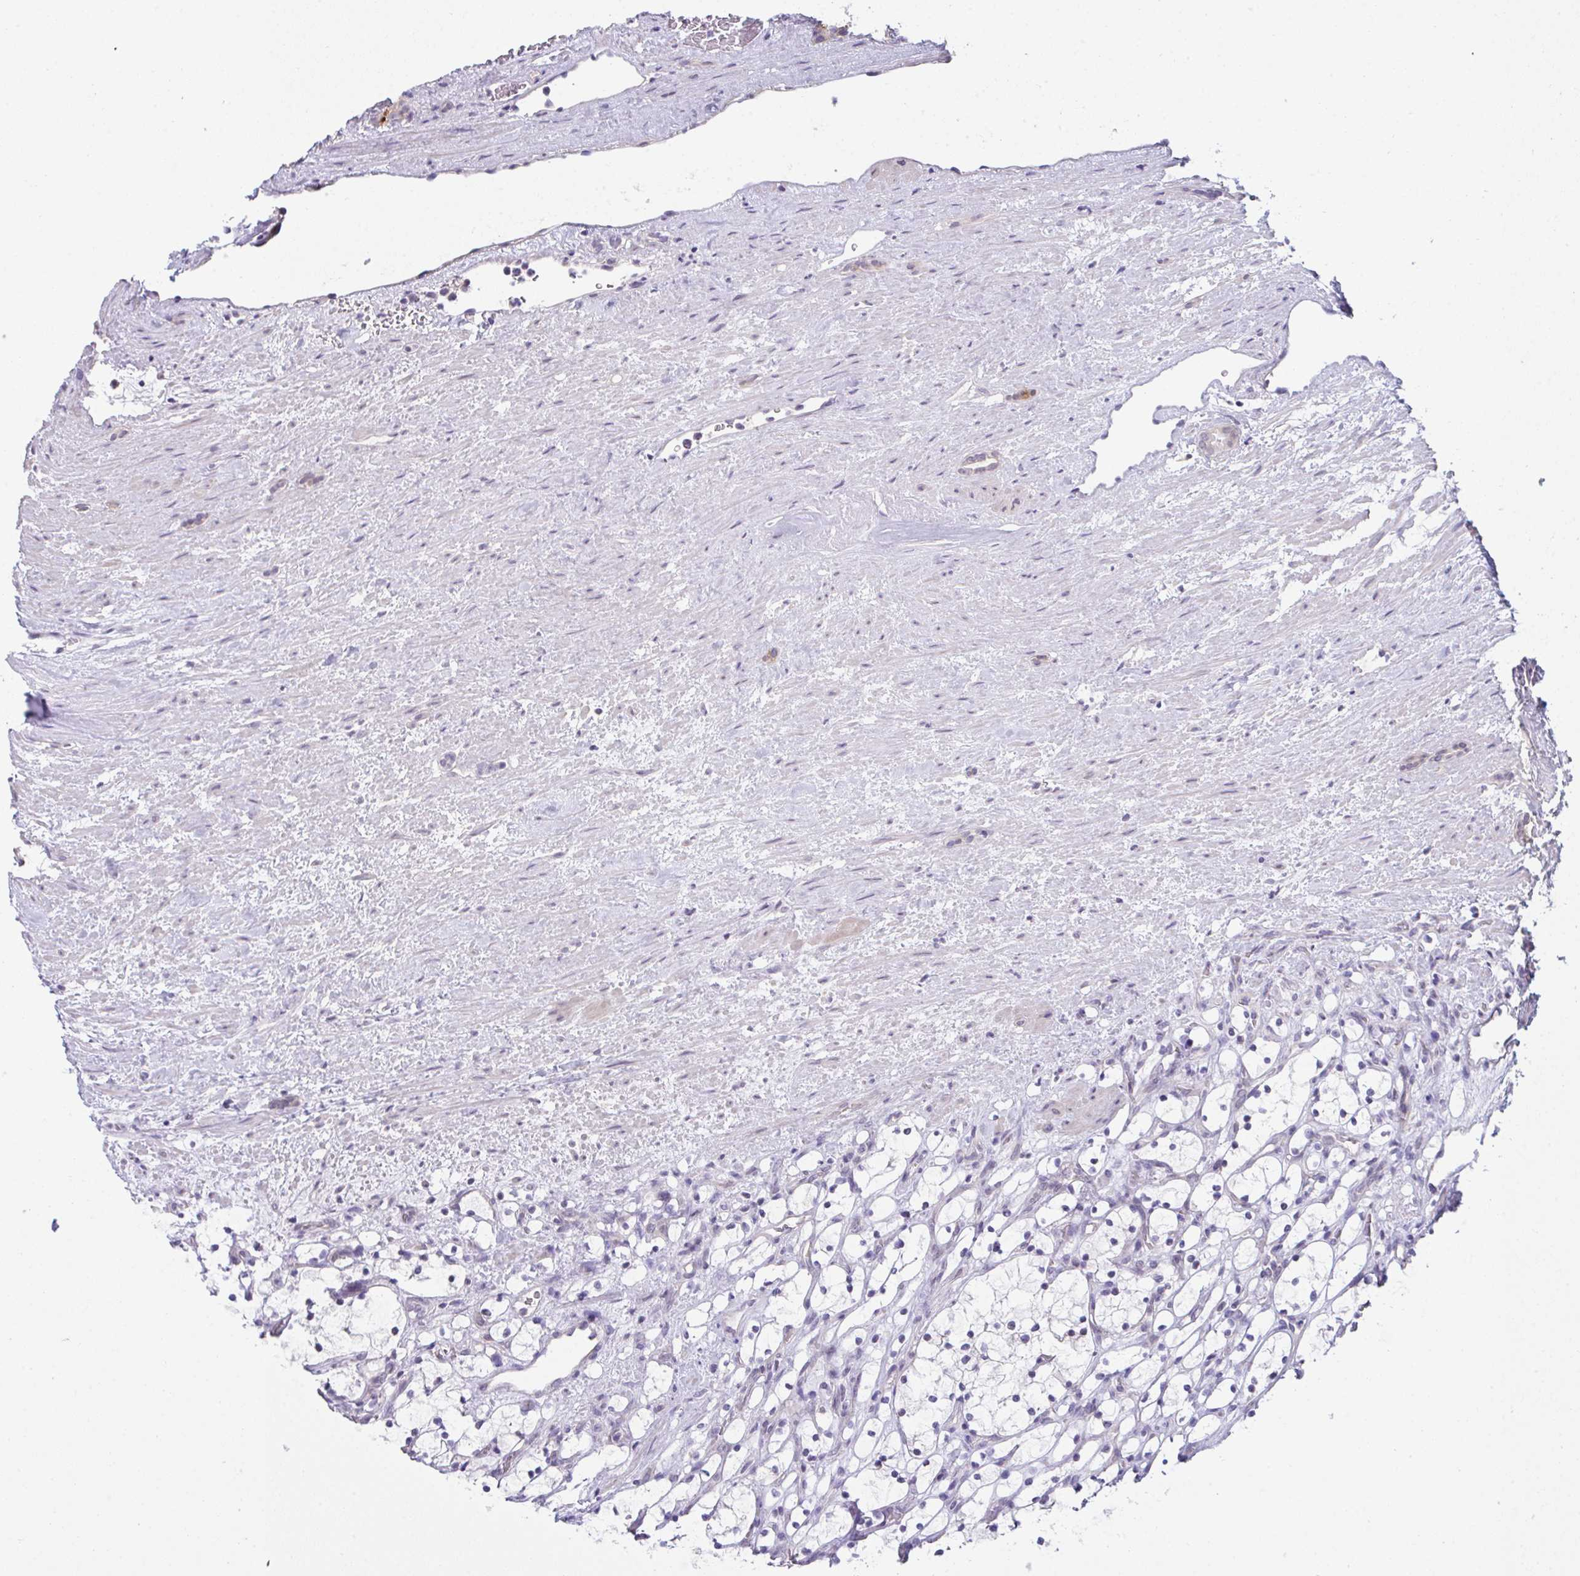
{"staining": {"intensity": "negative", "quantity": "none", "location": "none"}, "tissue": "renal cancer", "cell_type": "Tumor cells", "image_type": "cancer", "snomed": [{"axis": "morphology", "description": "Adenocarcinoma, NOS"}, {"axis": "topography", "description": "Kidney"}], "caption": "A histopathology image of adenocarcinoma (renal) stained for a protein reveals no brown staining in tumor cells. (DAB immunohistochemistry visualized using brightfield microscopy, high magnification).", "gene": "ATP6V0D2", "patient": {"sex": "female", "age": 69}}